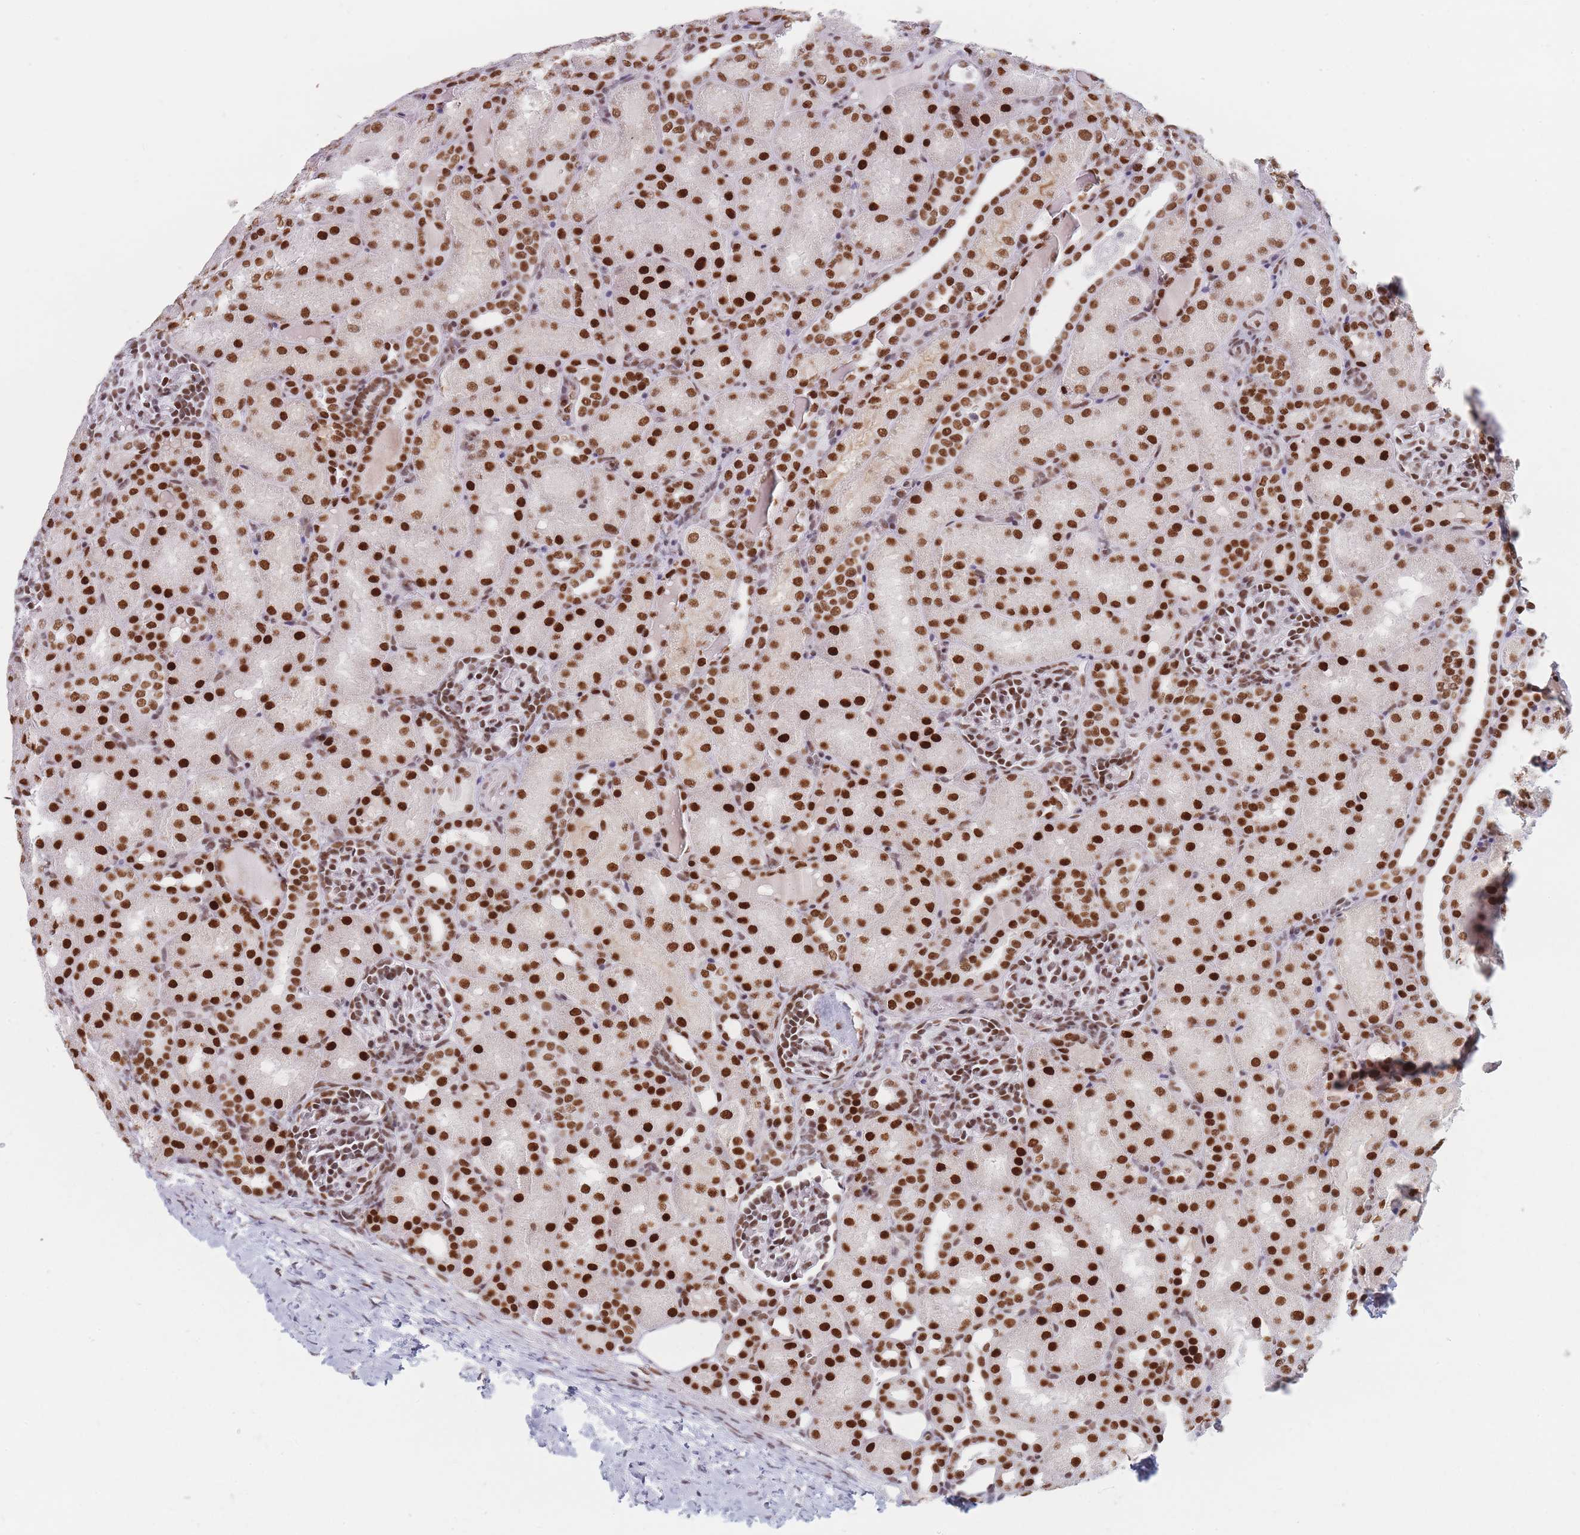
{"staining": {"intensity": "moderate", "quantity": ">75%", "location": "nuclear"}, "tissue": "kidney", "cell_type": "Cells in glomeruli", "image_type": "normal", "snomed": [{"axis": "morphology", "description": "Normal tissue, NOS"}, {"axis": "topography", "description": "Kidney"}], "caption": "Immunohistochemistry histopathology image of unremarkable kidney: human kidney stained using immunohistochemistry (IHC) reveals medium levels of moderate protein expression localized specifically in the nuclear of cells in glomeruli, appearing as a nuclear brown color.", "gene": "SAFB2", "patient": {"sex": "male", "age": 1}}